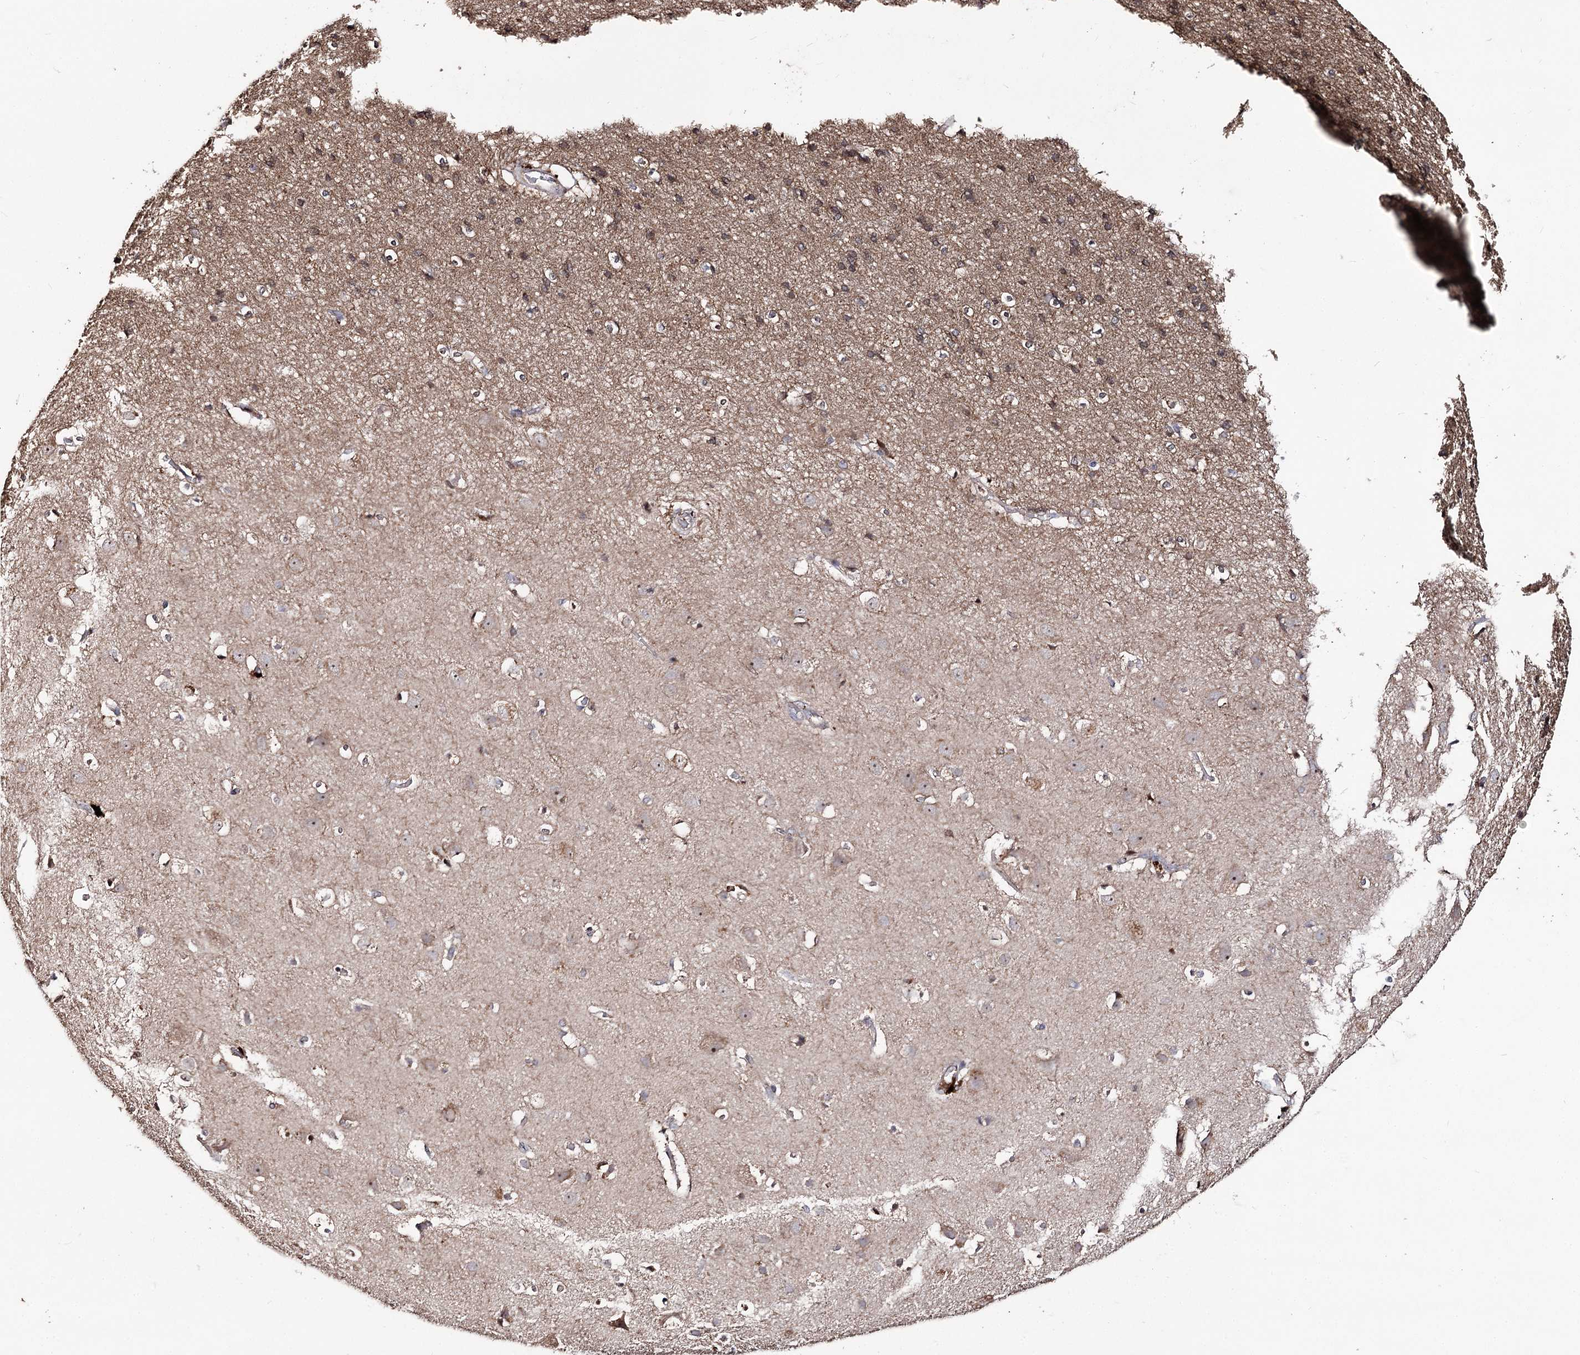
{"staining": {"intensity": "strong", "quantity": "25%-75%", "location": "cytoplasmic/membranous"}, "tissue": "cerebral cortex", "cell_type": "Endothelial cells", "image_type": "normal", "snomed": [{"axis": "morphology", "description": "Normal tissue, NOS"}, {"axis": "topography", "description": "Cerebral cortex"}], "caption": "Protein staining of benign cerebral cortex demonstrates strong cytoplasmic/membranous positivity in approximately 25%-75% of endothelial cells.", "gene": "FAM53B", "patient": {"sex": "male", "age": 54}}